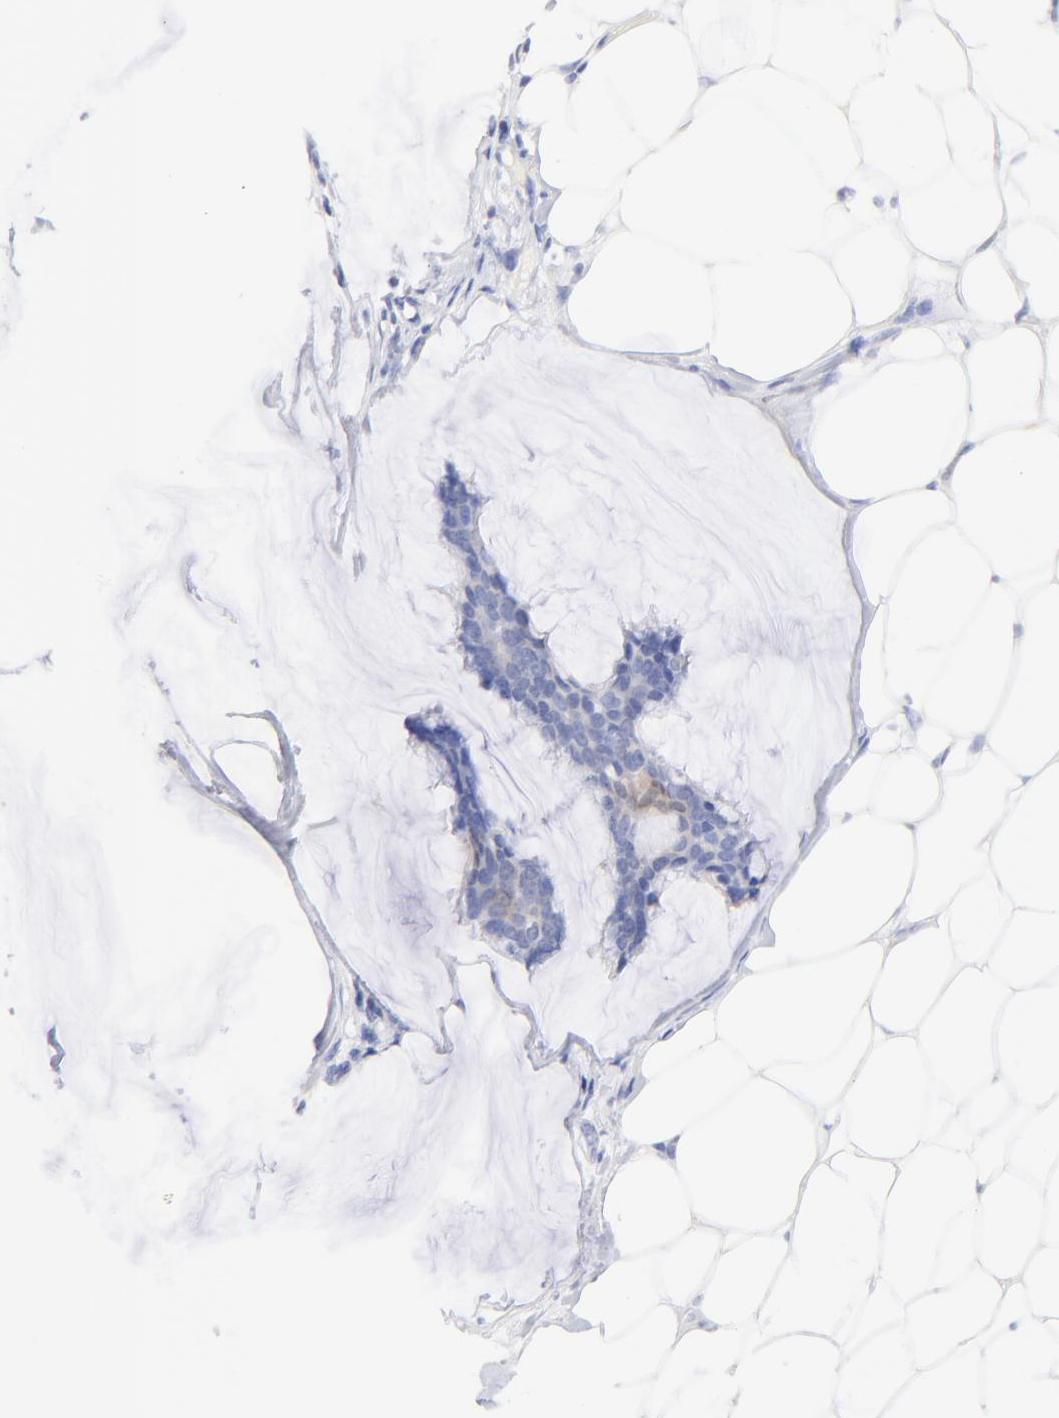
{"staining": {"intensity": "negative", "quantity": "none", "location": "none"}, "tissue": "breast cancer", "cell_type": "Tumor cells", "image_type": "cancer", "snomed": [{"axis": "morphology", "description": "Duct carcinoma"}, {"axis": "topography", "description": "Breast"}], "caption": "Immunohistochemistry (IHC) micrograph of neoplastic tissue: intraductal carcinoma (breast) stained with DAB (3,3'-diaminobenzidine) displays no significant protein staining in tumor cells.", "gene": "HORMAD2", "patient": {"sex": "female", "age": 93}}